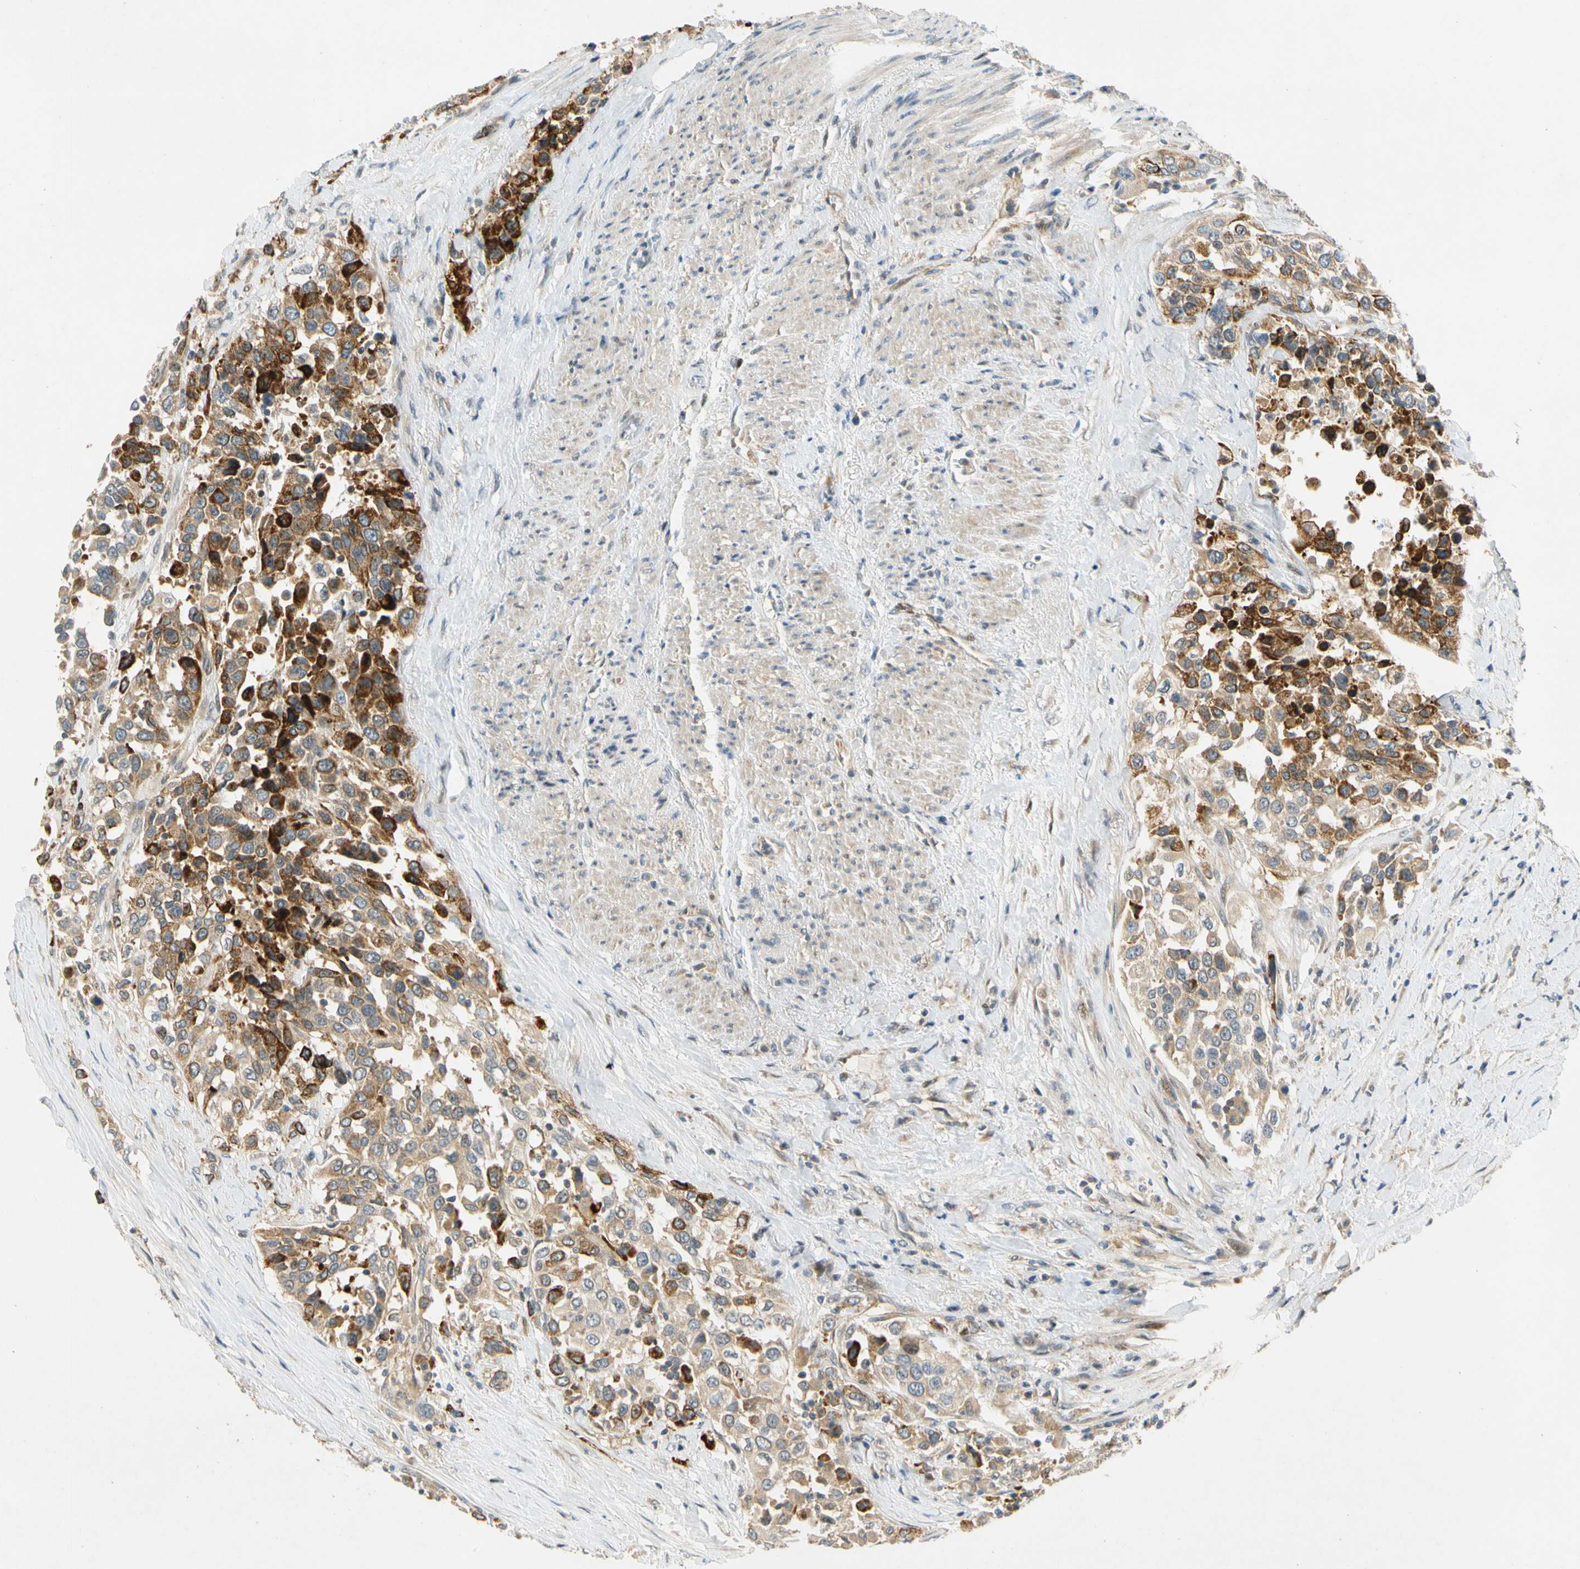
{"staining": {"intensity": "moderate", "quantity": "25%-75%", "location": "cytoplasmic/membranous"}, "tissue": "urothelial cancer", "cell_type": "Tumor cells", "image_type": "cancer", "snomed": [{"axis": "morphology", "description": "Urothelial carcinoma, High grade"}, {"axis": "topography", "description": "Urinary bladder"}], "caption": "IHC histopathology image of neoplastic tissue: urothelial cancer stained using IHC exhibits medium levels of moderate protein expression localized specifically in the cytoplasmic/membranous of tumor cells, appearing as a cytoplasmic/membranous brown color.", "gene": "GATD1", "patient": {"sex": "female", "age": 80}}